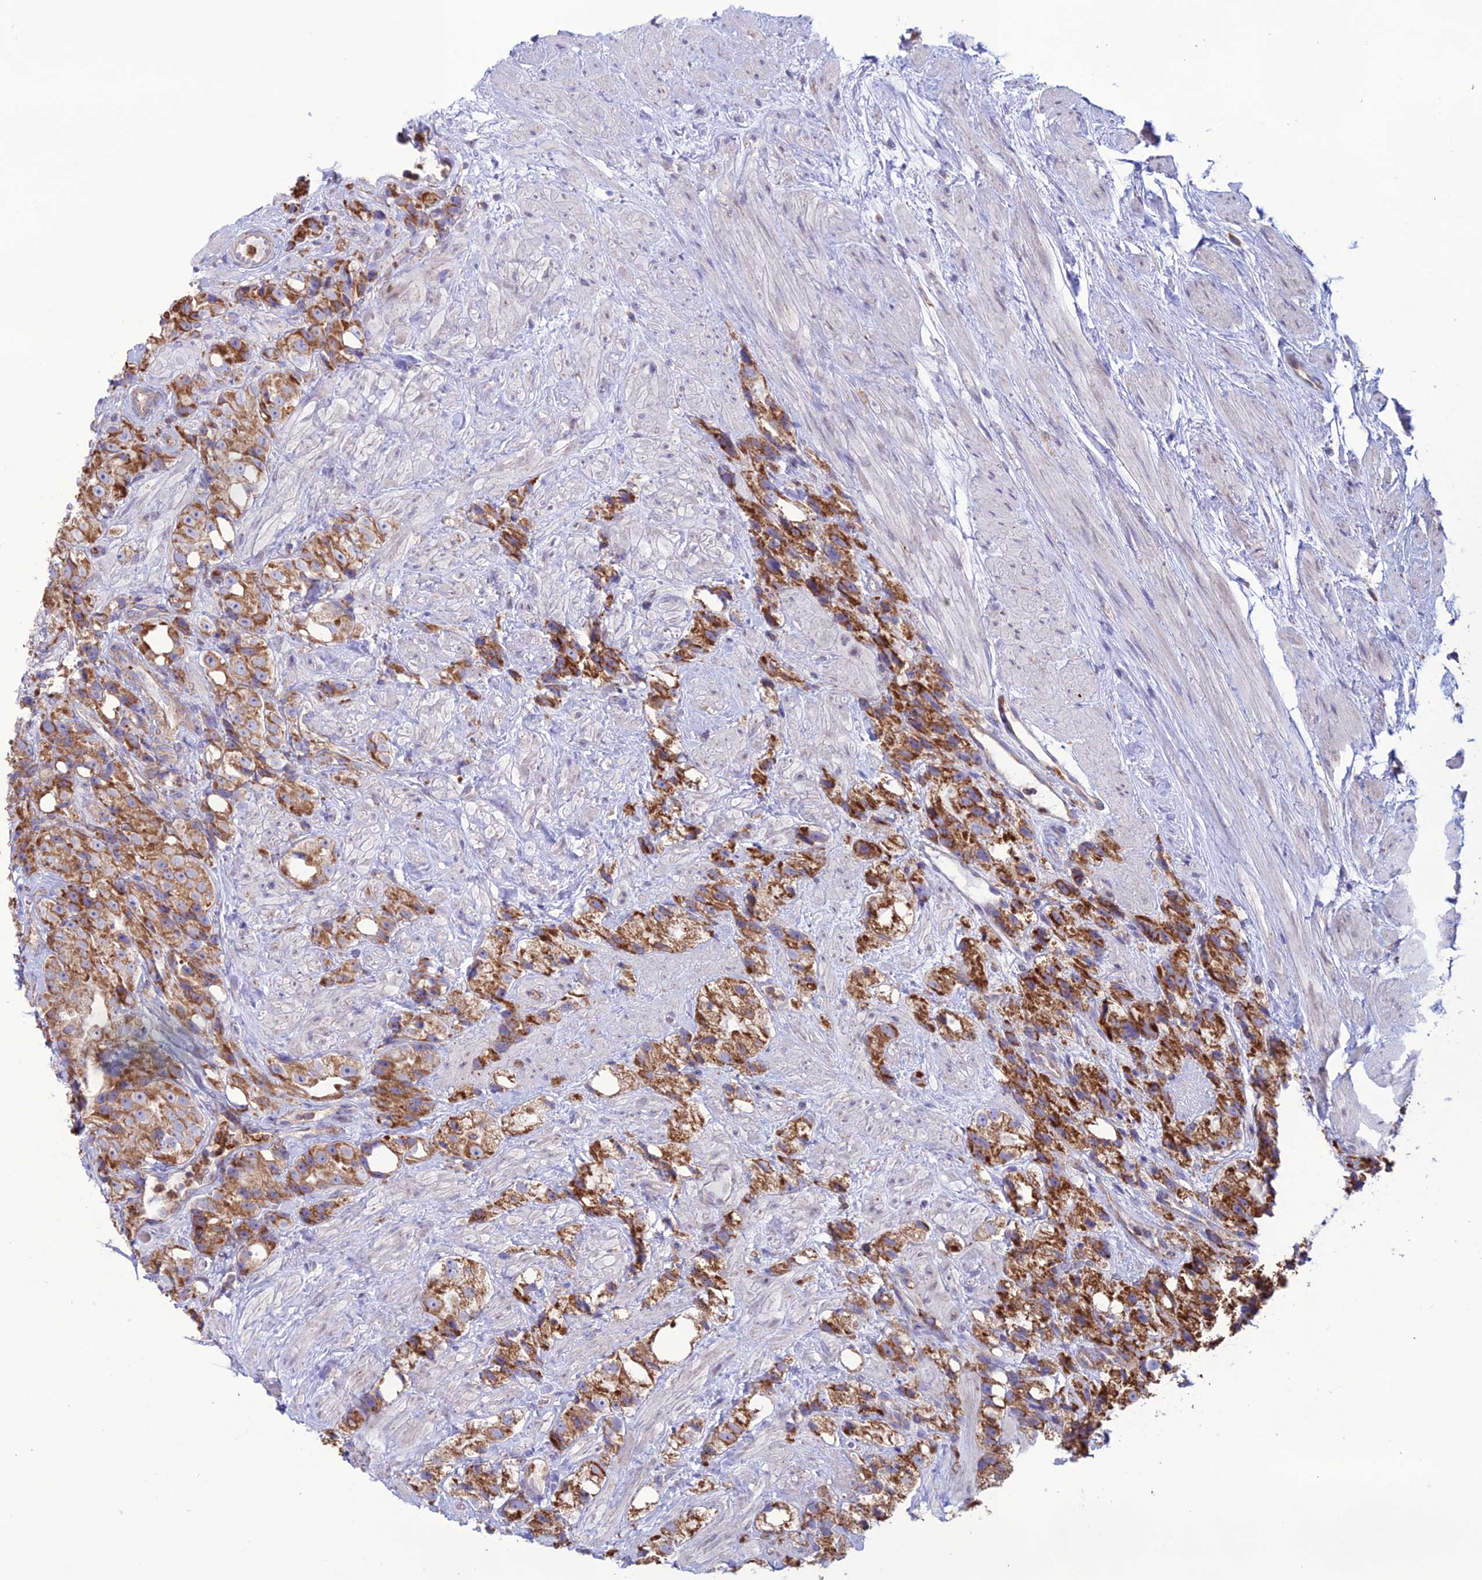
{"staining": {"intensity": "strong", "quantity": ">75%", "location": "cytoplasmic/membranous"}, "tissue": "prostate cancer", "cell_type": "Tumor cells", "image_type": "cancer", "snomed": [{"axis": "morphology", "description": "Adenocarcinoma, NOS"}, {"axis": "topography", "description": "Prostate"}], "caption": "This is an image of immunohistochemistry staining of prostate adenocarcinoma, which shows strong expression in the cytoplasmic/membranous of tumor cells.", "gene": "CLCN7", "patient": {"sex": "male", "age": 79}}